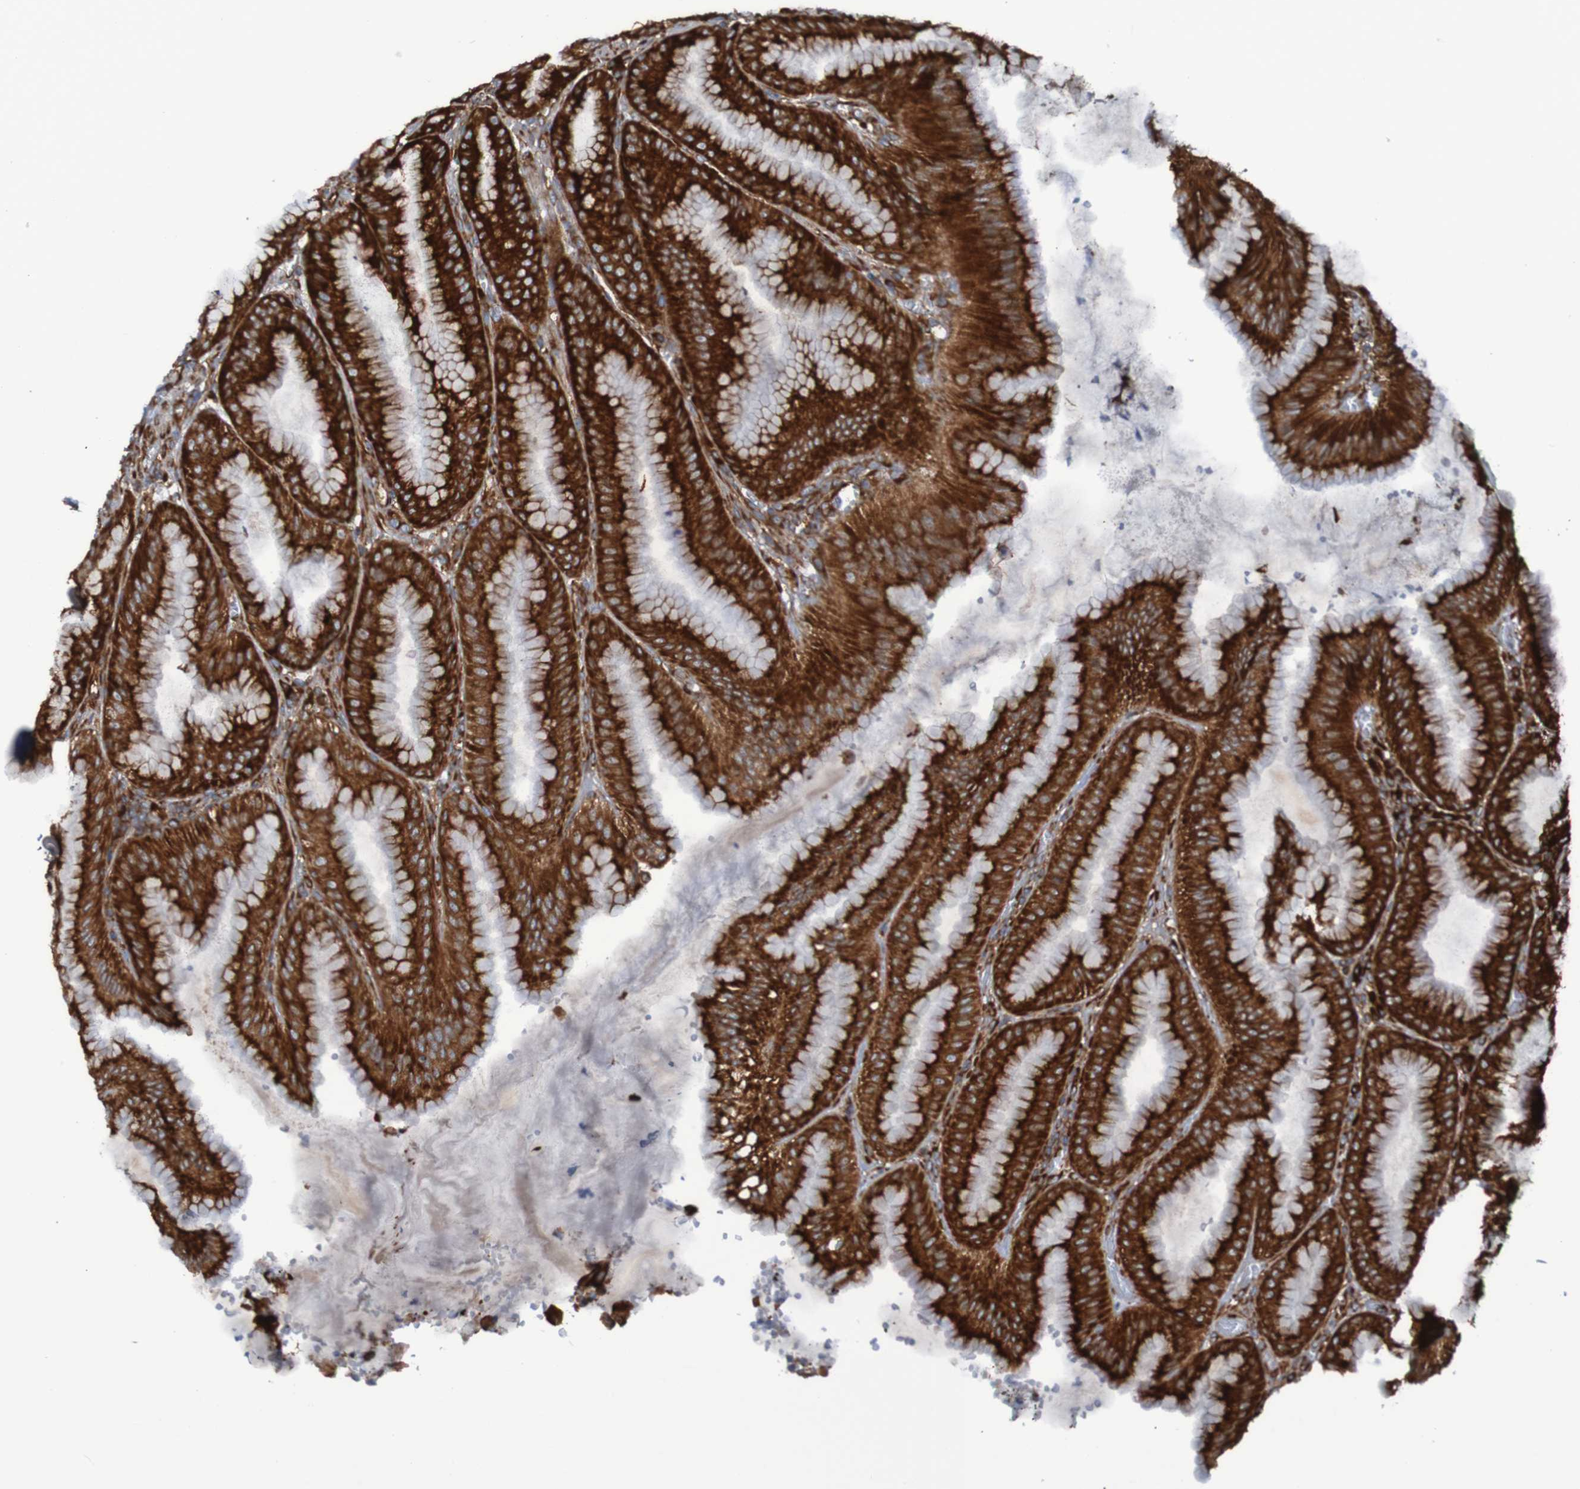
{"staining": {"intensity": "strong", "quantity": ">75%", "location": "cytoplasmic/membranous"}, "tissue": "stomach", "cell_type": "Glandular cells", "image_type": "normal", "snomed": [{"axis": "morphology", "description": "Normal tissue, NOS"}, {"axis": "topography", "description": "Stomach, lower"}], "caption": "High-magnification brightfield microscopy of unremarkable stomach stained with DAB (3,3'-diaminobenzidine) (brown) and counterstained with hematoxylin (blue). glandular cells exhibit strong cytoplasmic/membranous expression is appreciated in about>75% of cells.", "gene": "RPL10", "patient": {"sex": "male", "age": 71}}